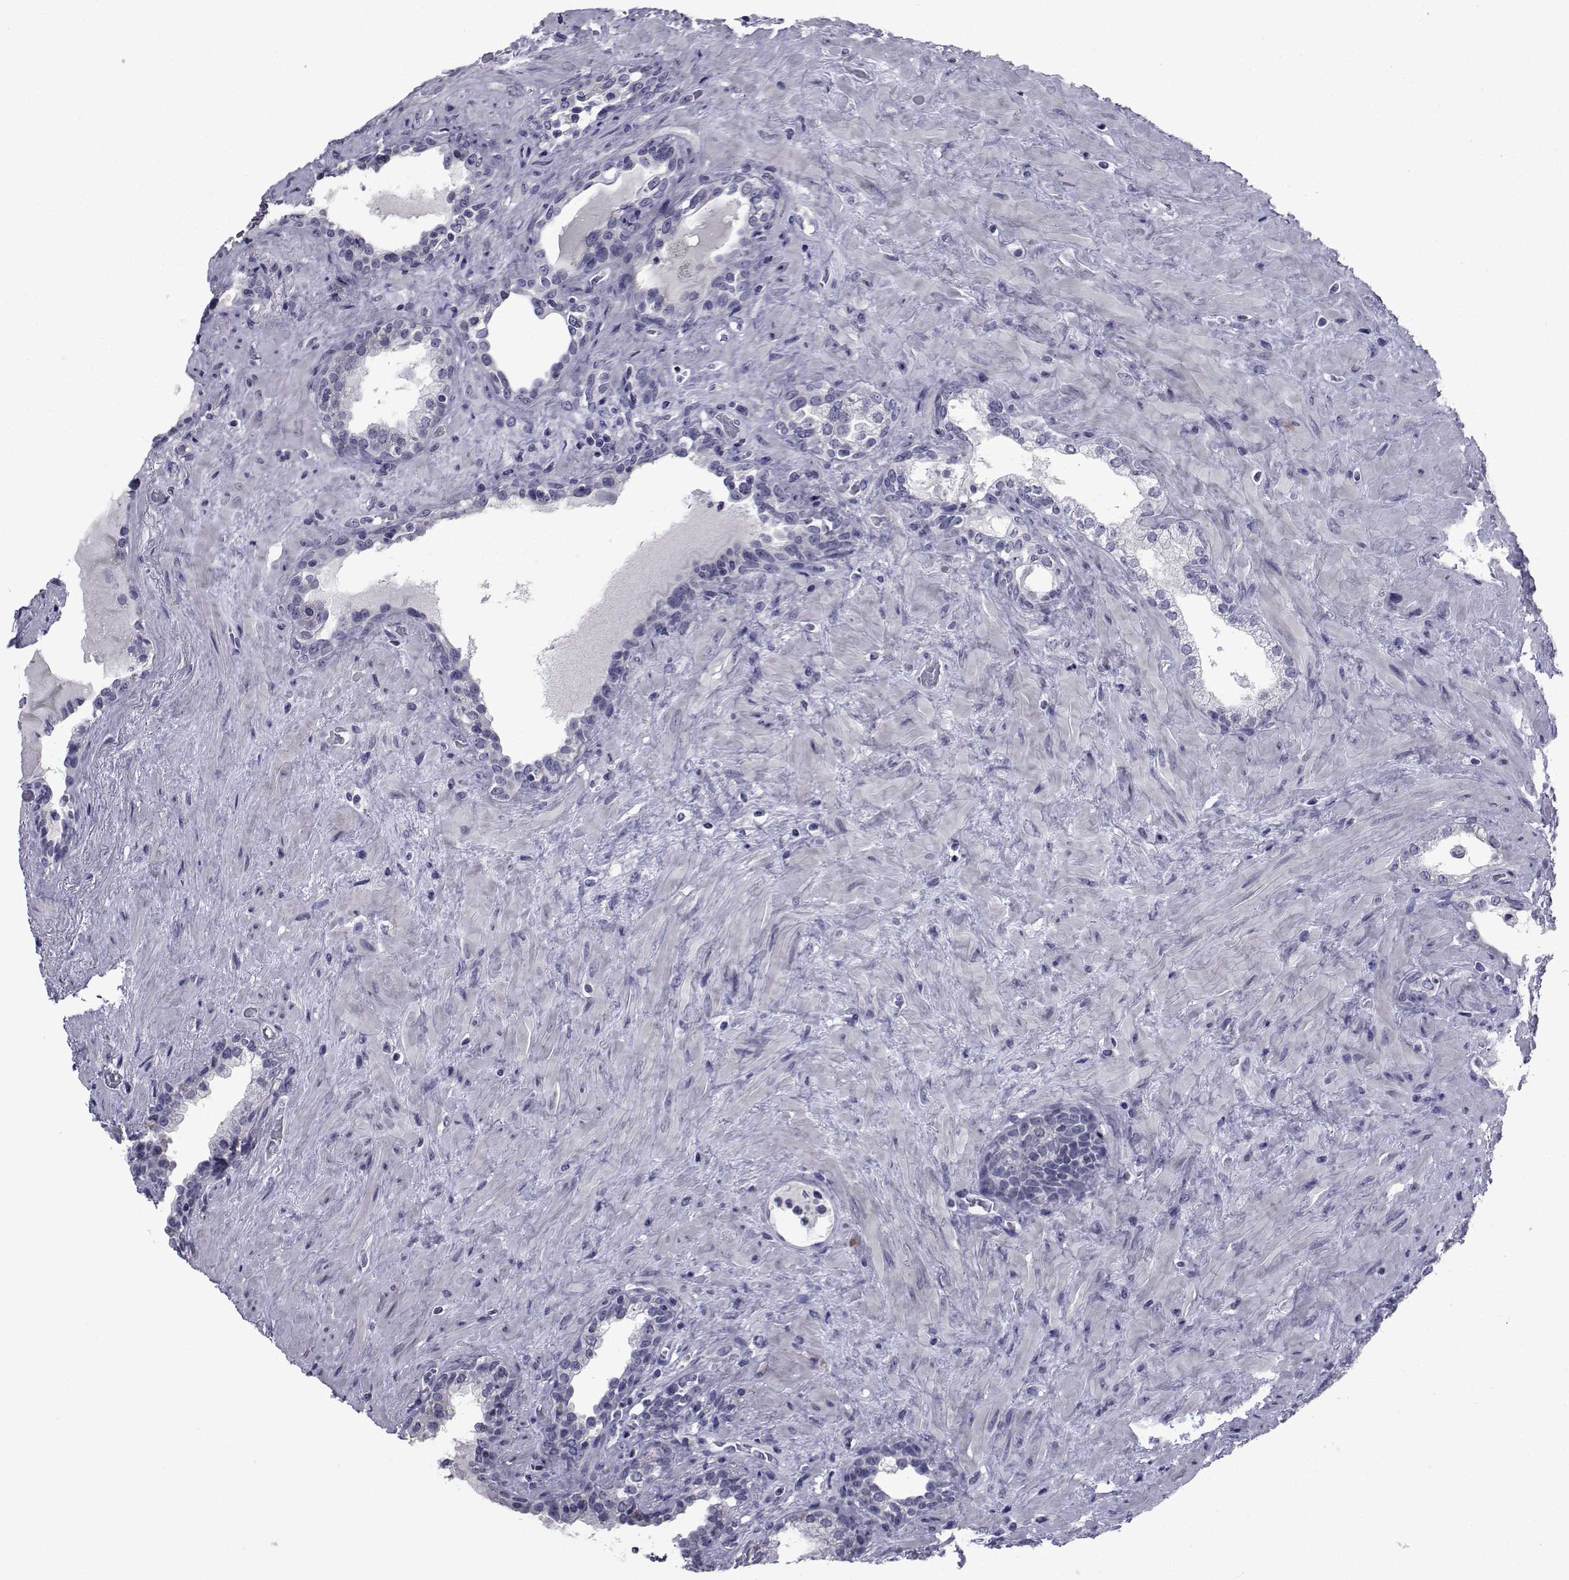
{"staining": {"intensity": "negative", "quantity": "none", "location": "none"}, "tissue": "prostate", "cell_type": "Glandular cells", "image_type": "normal", "snomed": [{"axis": "morphology", "description": "Normal tissue, NOS"}, {"axis": "topography", "description": "Prostate"}], "caption": "Protein analysis of unremarkable prostate exhibits no significant staining in glandular cells. The staining was performed using DAB (3,3'-diaminobenzidine) to visualize the protein expression in brown, while the nuclei were stained in blue with hematoxylin (Magnification: 20x).", "gene": "CHRNA1", "patient": {"sex": "male", "age": 63}}